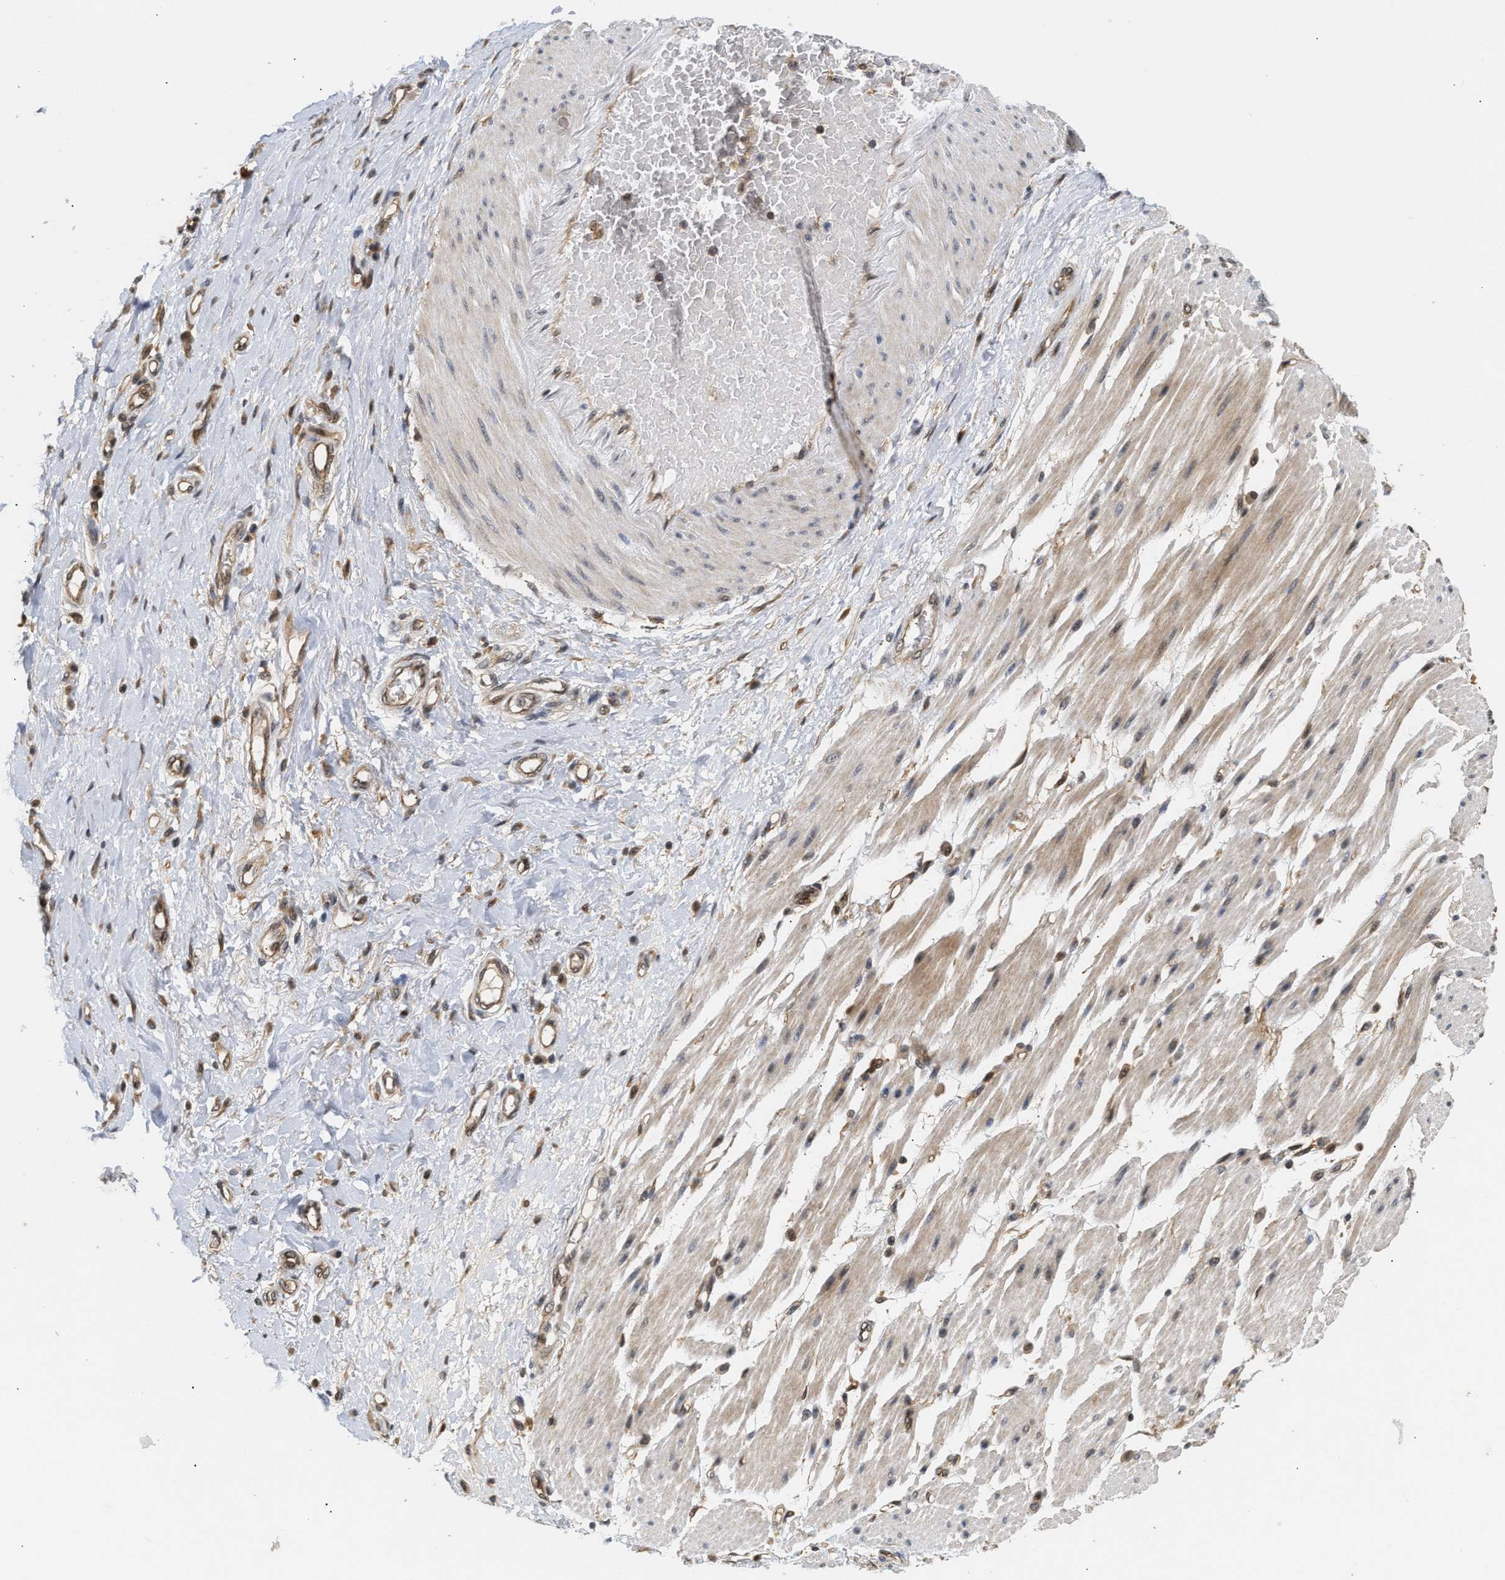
{"staining": {"intensity": "moderate", "quantity": ">75%", "location": "cytoplasmic/membranous,nuclear"}, "tissue": "adipose tissue", "cell_type": "Adipocytes", "image_type": "normal", "snomed": [{"axis": "morphology", "description": "Normal tissue, NOS"}, {"axis": "morphology", "description": "Adenocarcinoma, NOS"}, {"axis": "topography", "description": "Esophagus"}], "caption": "IHC of benign adipose tissue displays medium levels of moderate cytoplasmic/membranous,nuclear expression in about >75% of adipocytes.", "gene": "ABHD5", "patient": {"sex": "male", "age": 62}}